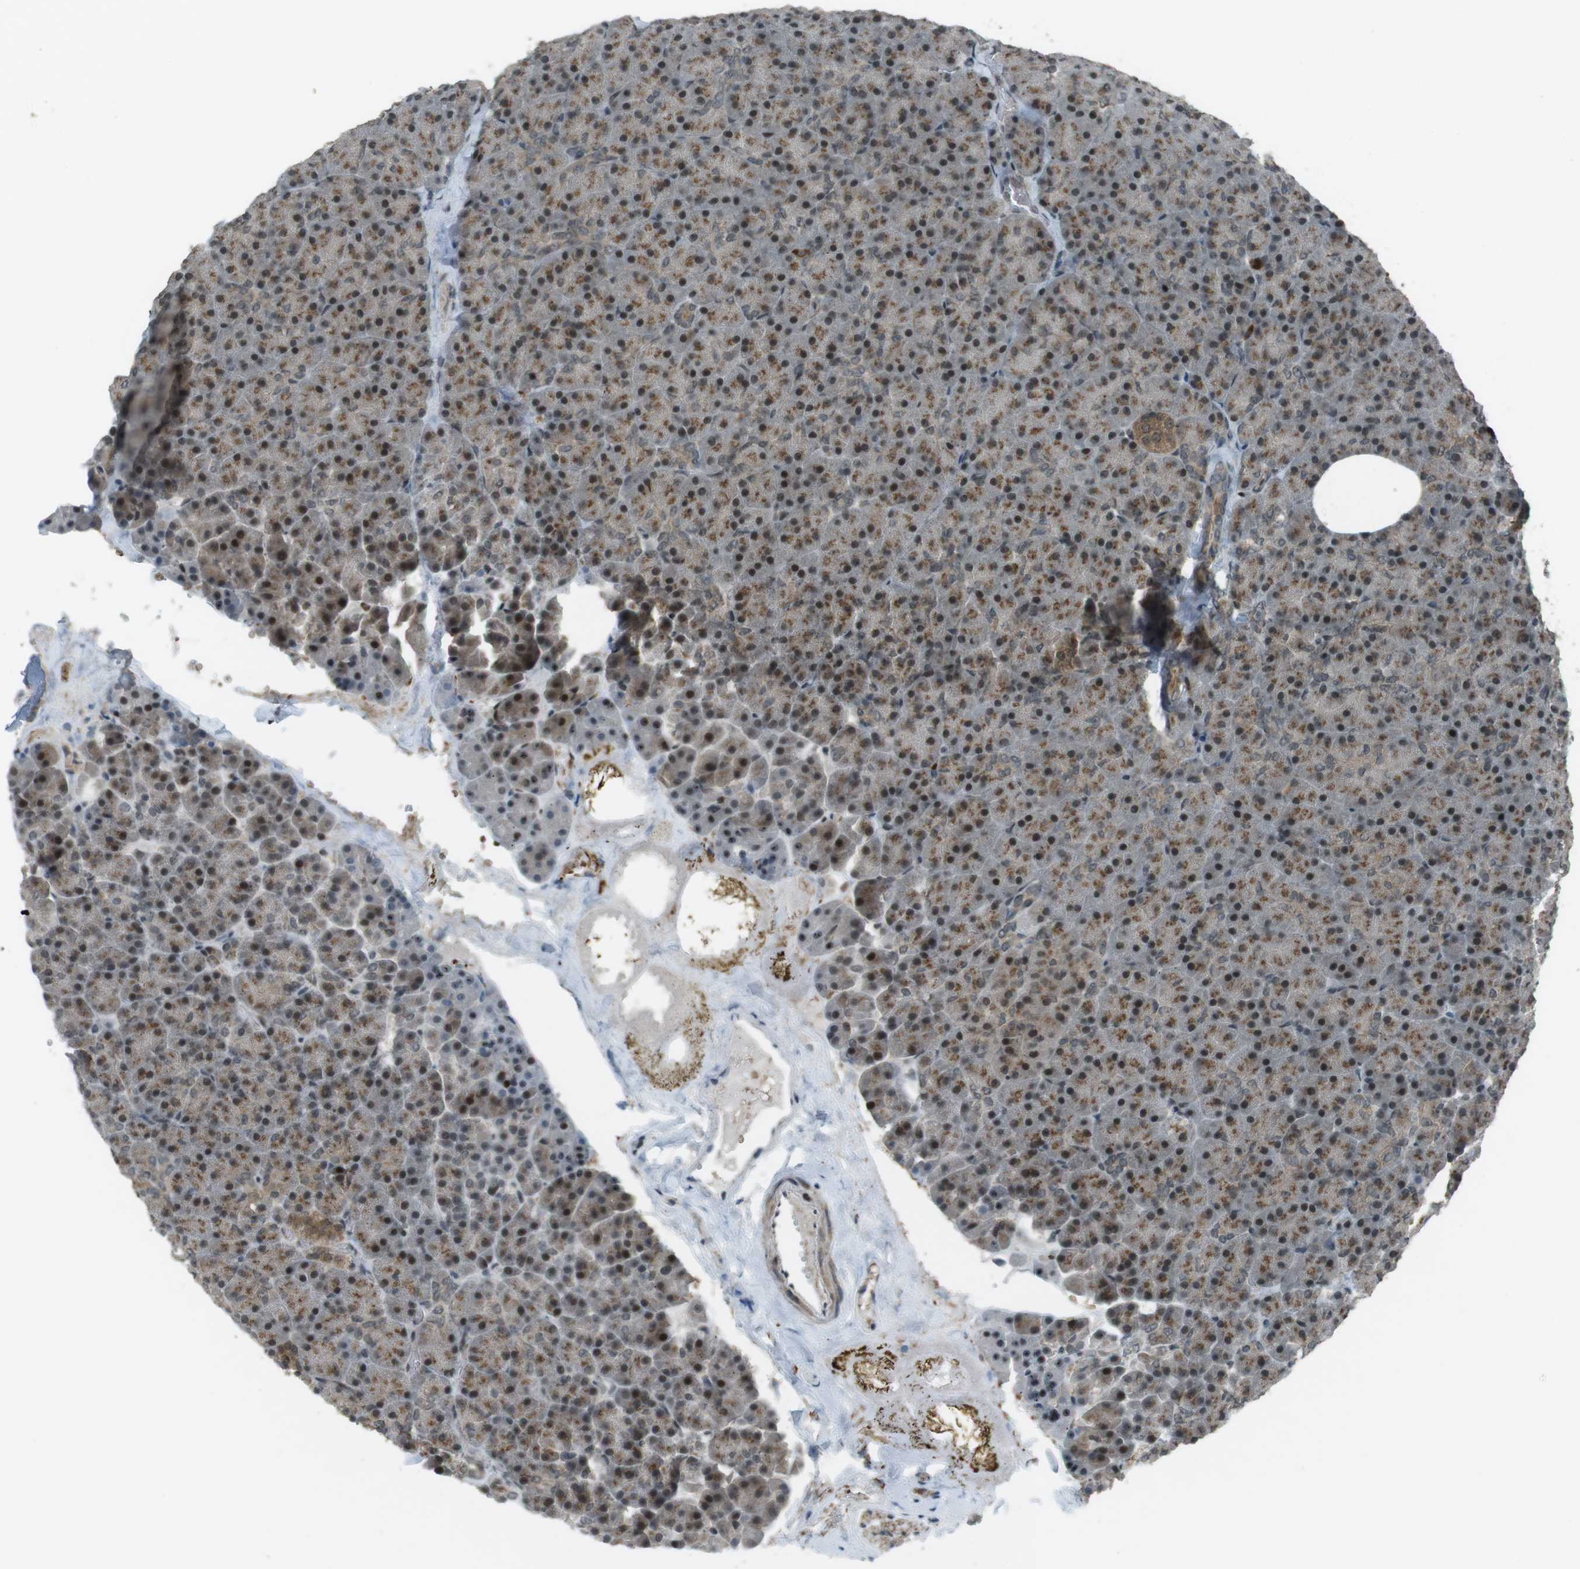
{"staining": {"intensity": "moderate", "quantity": ">75%", "location": "cytoplasmic/membranous,nuclear"}, "tissue": "pancreas", "cell_type": "Exocrine glandular cells", "image_type": "normal", "snomed": [{"axis": "morphology", "description": "Normal tissue, NOS"}, {"axis": "topography", "description": "Pancreas"}], "caption": "This micrograph demonstrates immunohistochemistry staining of benign pancreas, with medium moderate cytoplasmic/membranous,nuclear staining in about >75% of exocrine glandular cells.", "gene": "SLITRK5", "patient": {"sex": "female", "age": 35}}